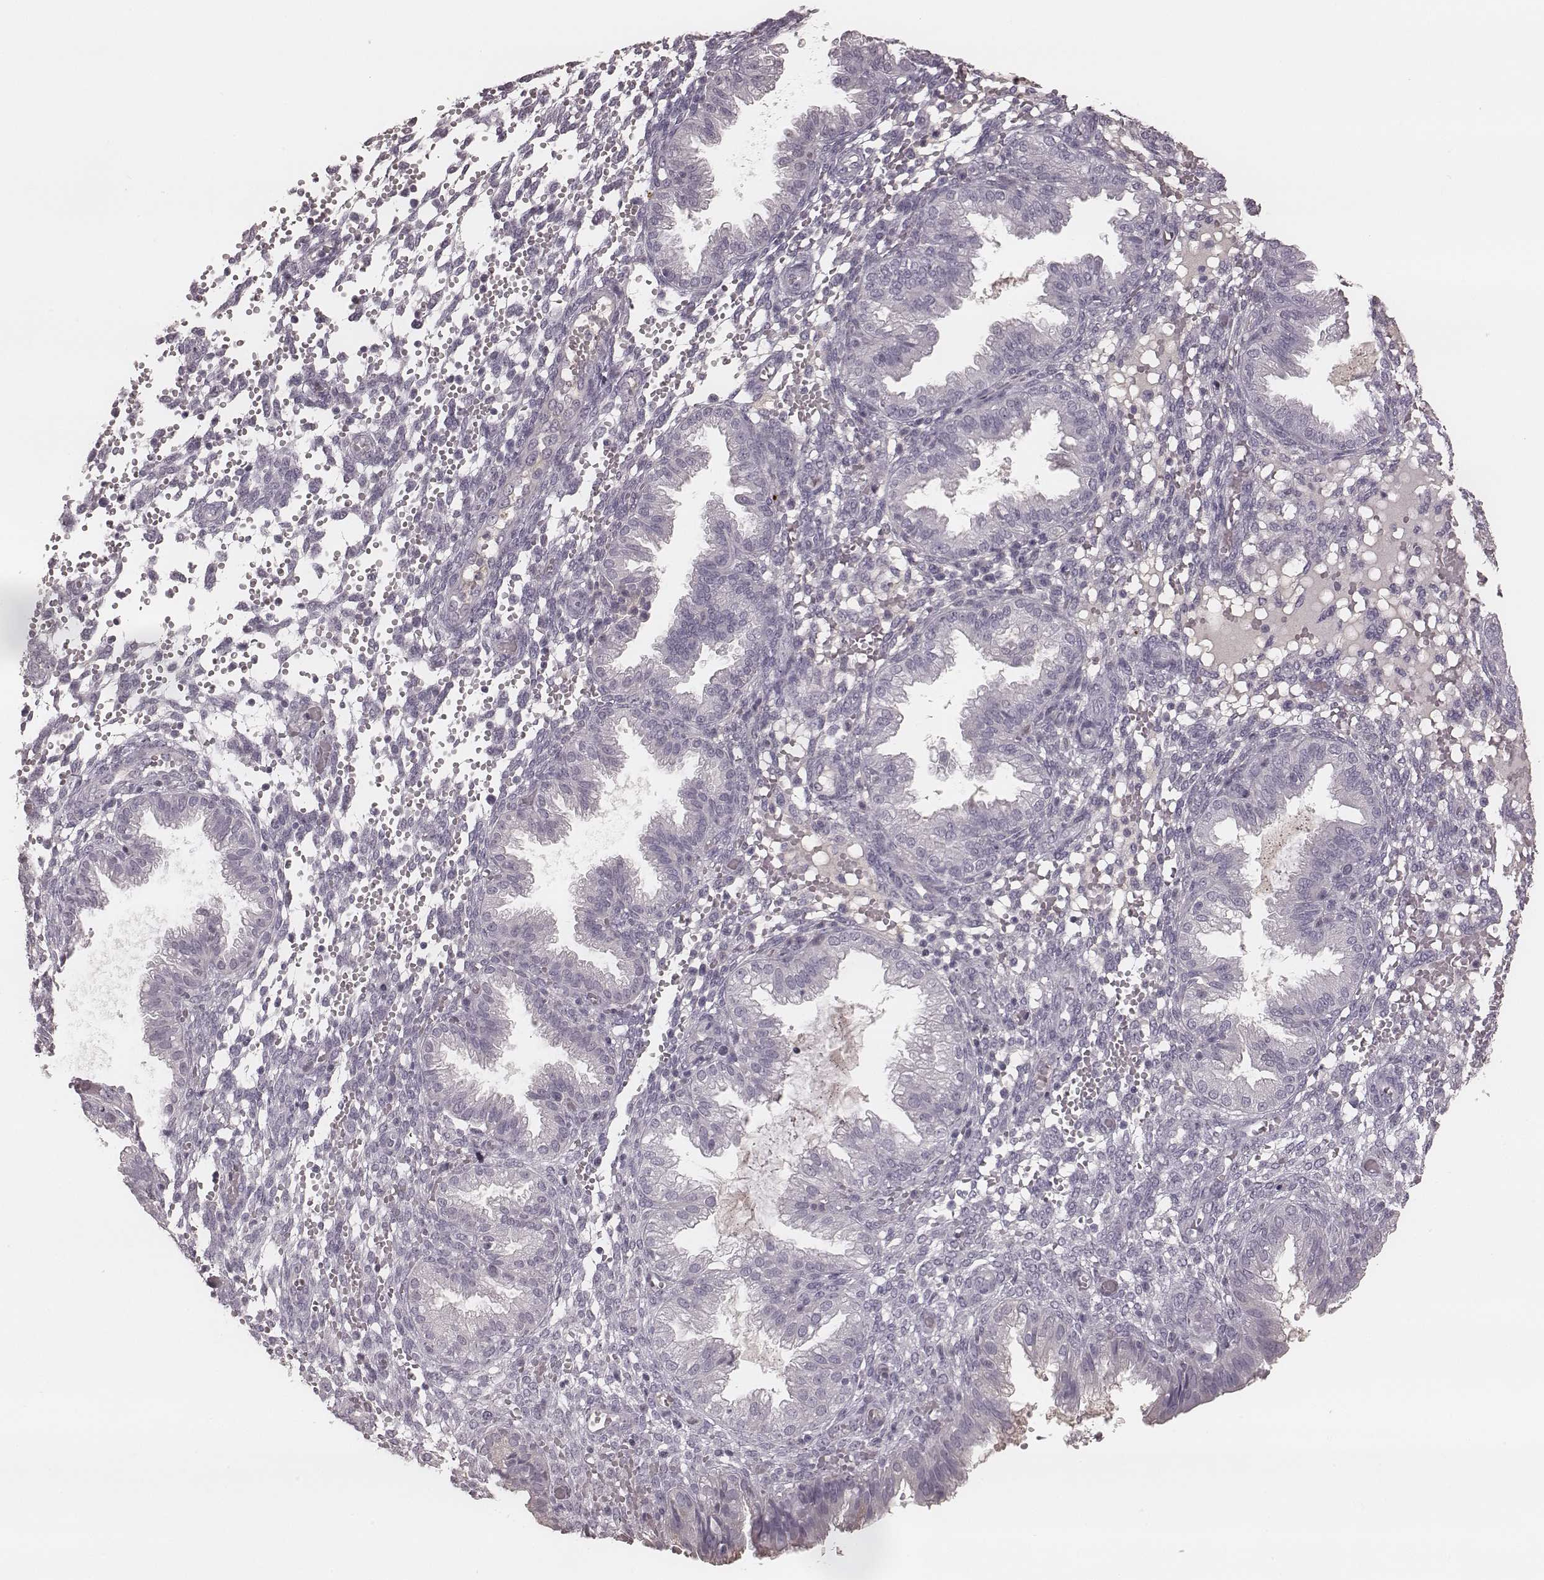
{"staining": {"intensity": "negative", "quantity": "none", "location": "none"}, "tissue": "endometrium", "cell_type": "Cells in endometrial stroma", "image_type": "normal", "snomed": [{"axis": "morphology", "description": "Normal tissue, NOS"}, {"axis": "topography", "description": "Endometrium"}], "caption": "Immunohistochemical staining of unremarkable endometrium exhibits no significant positivity in cells in endometrial stroma.", "gene": "SMIM24", "patient": {"sex": "female", "age": 33}}